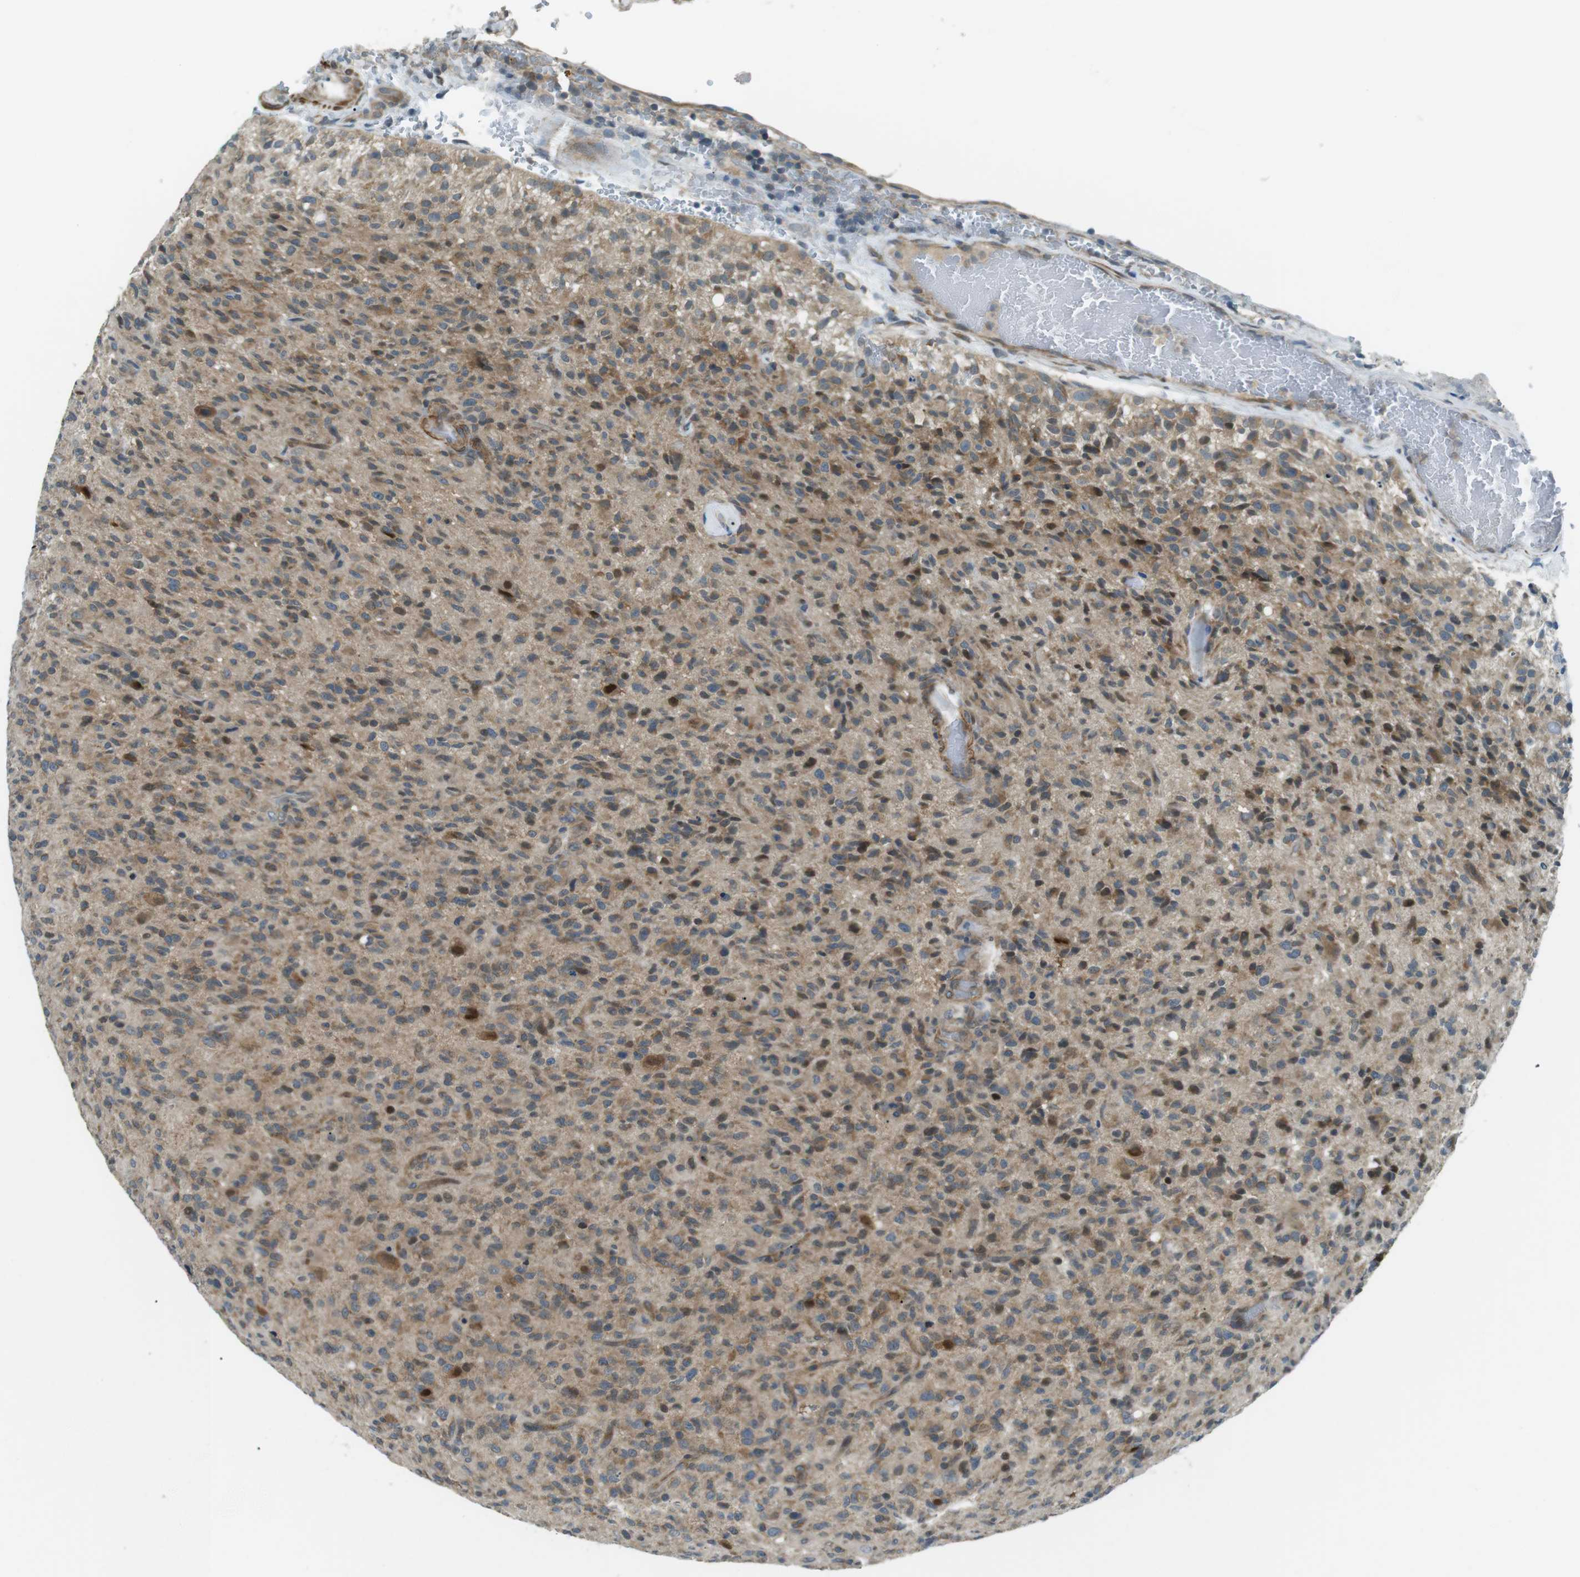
{"staining": {"intensity": "moderate", "quantity": ">75%", "location": "cytoplasmic/membranous"}, "tissue": "glioma", "cell_type": "Tumor cells", "image_type": "cancer", "snomed": [{"axis": "morphology", "description": "Glioma, malignant, High grade"}, {"axis": "topography", "description": "Brain"}], "caption": "Immunohistochemistry (IHC) photomicrograph of neoplastic tissue: glioma stained using immunohistochemistry (IHC) reveals medium levels of moderate protein expression localized specifically in the cytoplasmic/membranous of tumor cells, appearing as a cytoplasmic/membranous brown color.", "gene": "TMEM74", "patient": {"sex": "male", "age": 71}}